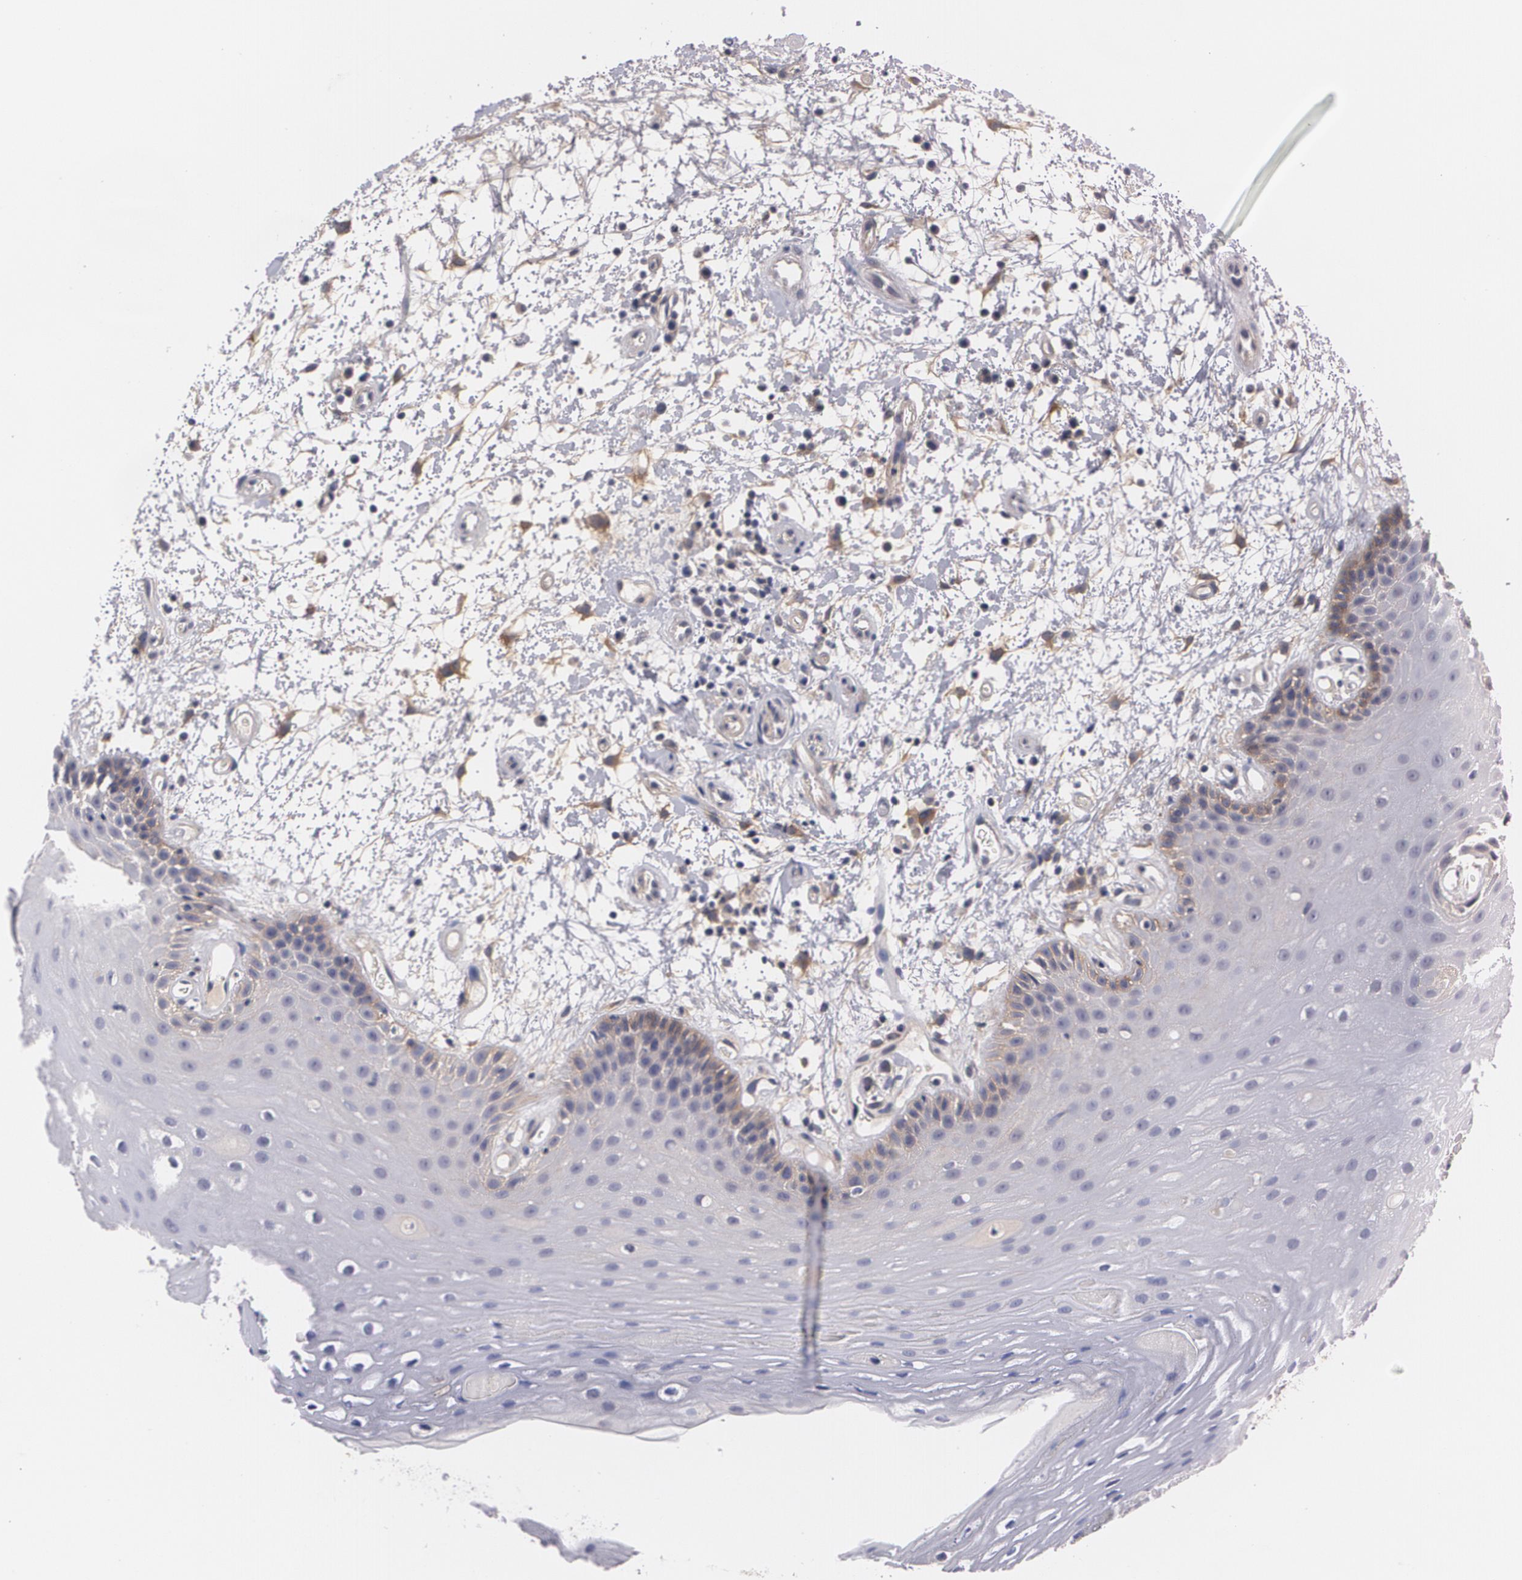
{"staining": {"intensity": "weak", "quantity": "<25%", "location": "cytoplasmic/membranous"}, "tissue": "oral mucosa", "cell_type": "Squamous epithelial cells", "image_type": "normal", "snomed": [{"axis": "morphology", "description": "Normal tissue, NOS"}, {"axis": "topography", "description": "Oral tissue"}], "caption": "Squamous epithelial cells are negative for brown protein staining in unremarkable oral mucosa. (DAB immunohistochemistry (IHC) visualized using brightfield microscopy, high magnification).", "gene": "CASK", "patient": {"sex": "female", "age": 79}}